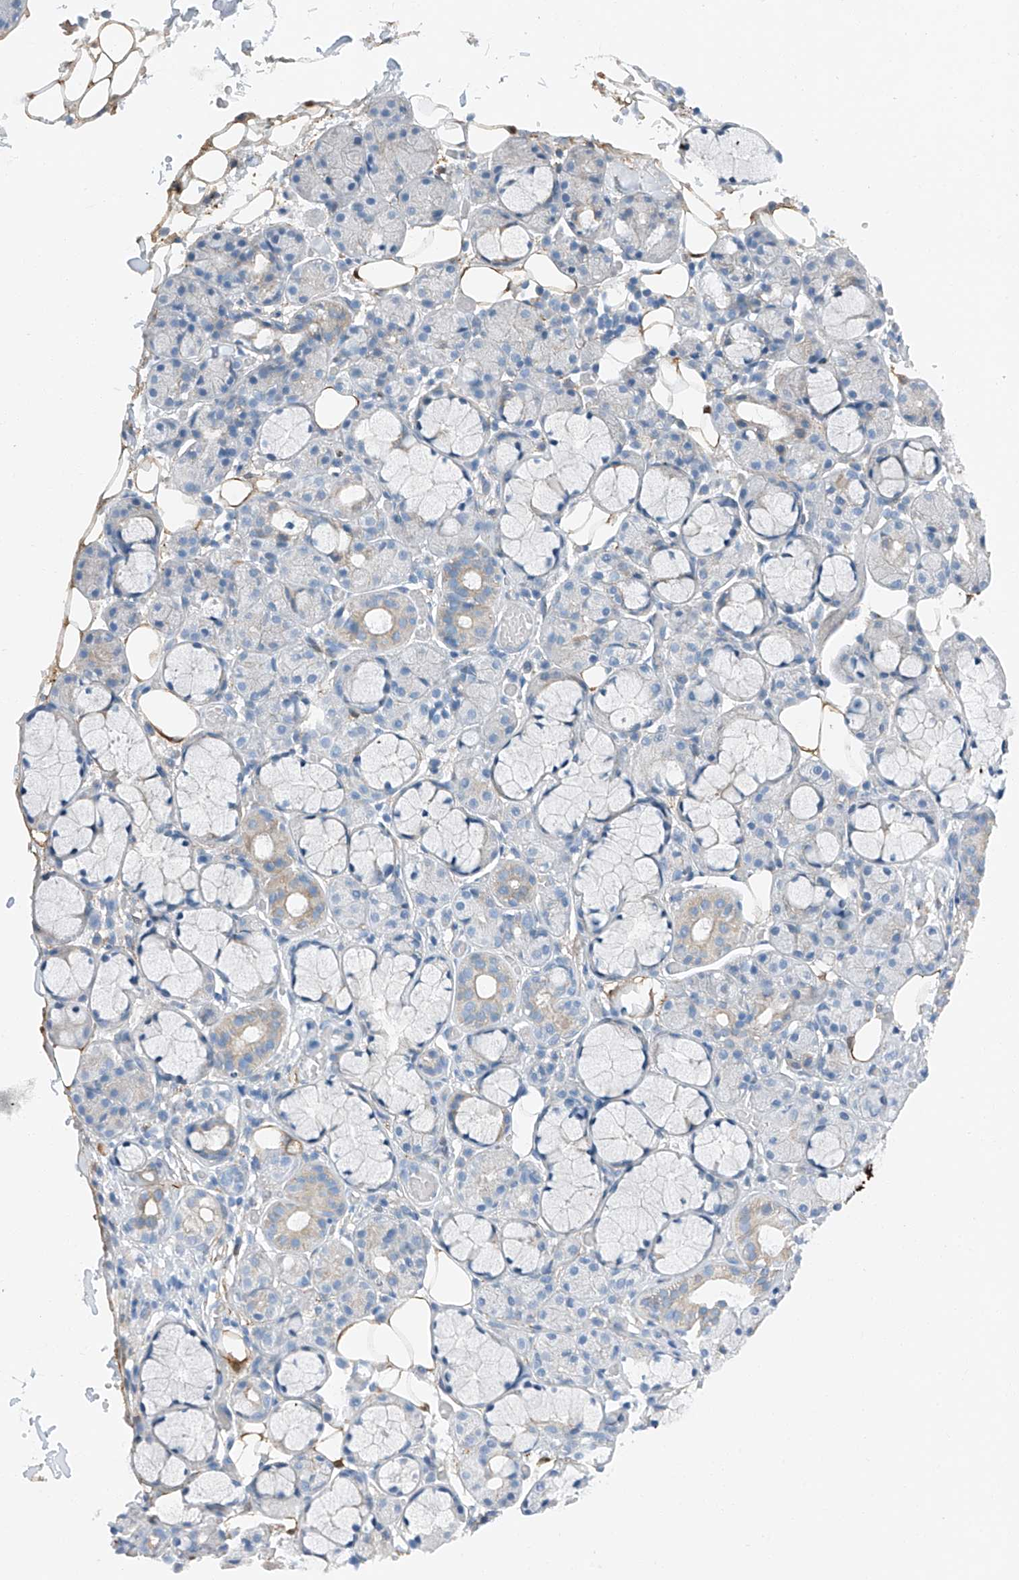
{"staining": {"intensity": "negative", "quantity": "none", "location": "none"}, "tissue": "salivary gland", "cell_type": "Glandular cells", "image_type": "normal", "snomed": [{"axis": "morphology", "description": "Normal tissue, NOS"}, {"axis": "topography", "description": "Salivary gland"}], "caption": "This micrograph is of benign salivary gland stained with immunohistochemistry (IHC) to label a protein in brown with the nuclei are counter-stained blue. There is no positivity in glandular cells.", "gene": "MDGA1", "patient": {"sex": "male", "age": 63}}